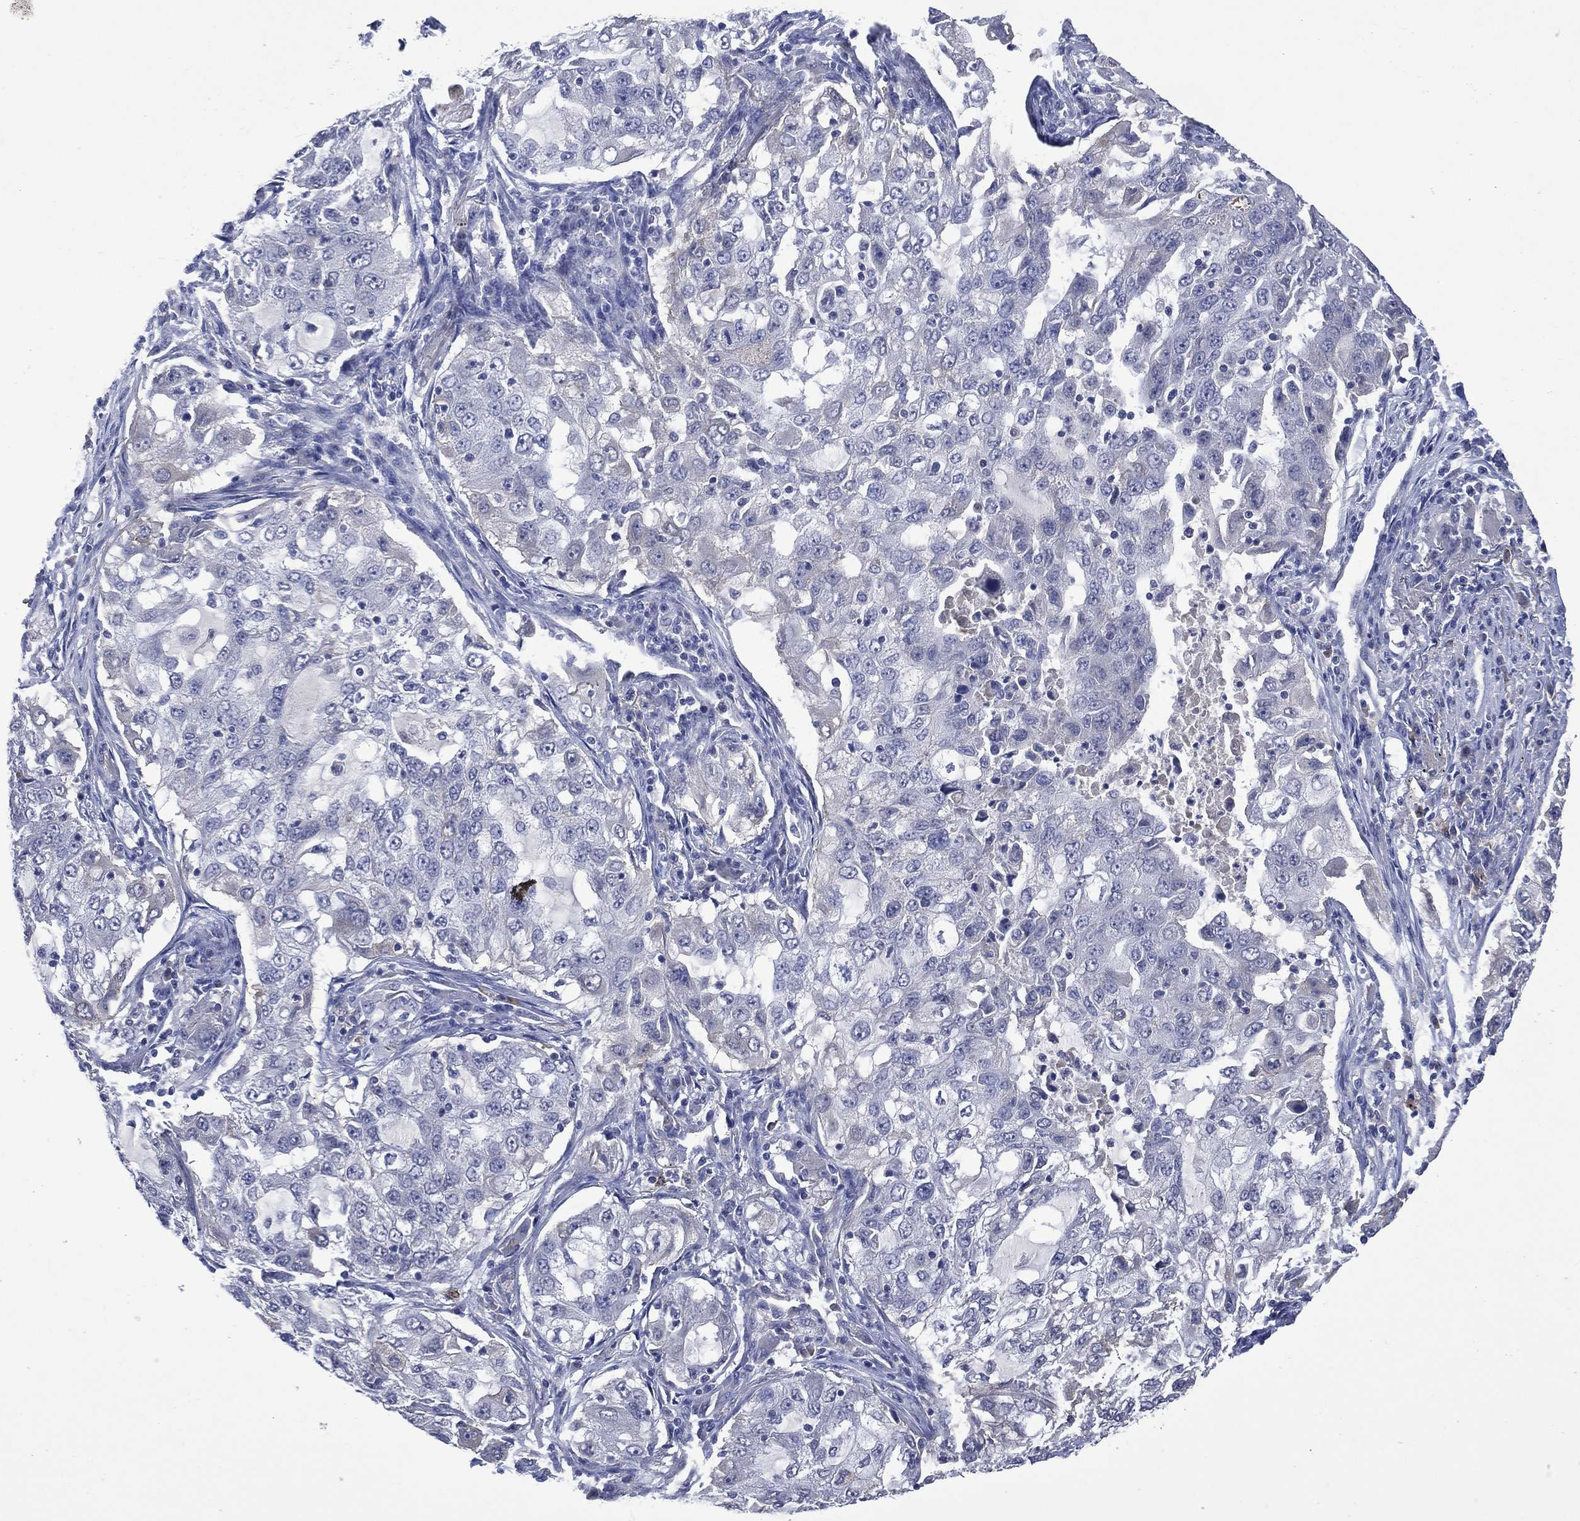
{"staining": {"intensity": "negative", "quantity": "none", "location": "none"}, "tissue": "lung cancer", "cell_type": "Tumor cells", "image_type": "cancer", "snomed": [{"axis": "morphology", "description": "Adenocarcinoma, NOS"}, {"axis": "topography", "description": "Lung"}], "caption": "DAB (3,3'-diaminobenzidine) immunohistochemical staining of human lung cancer (adenocarcinoma) reveals no significant staining in tumor cells.", "gene": "ASB10", "patient": {"sex": "female", "age": 61}}